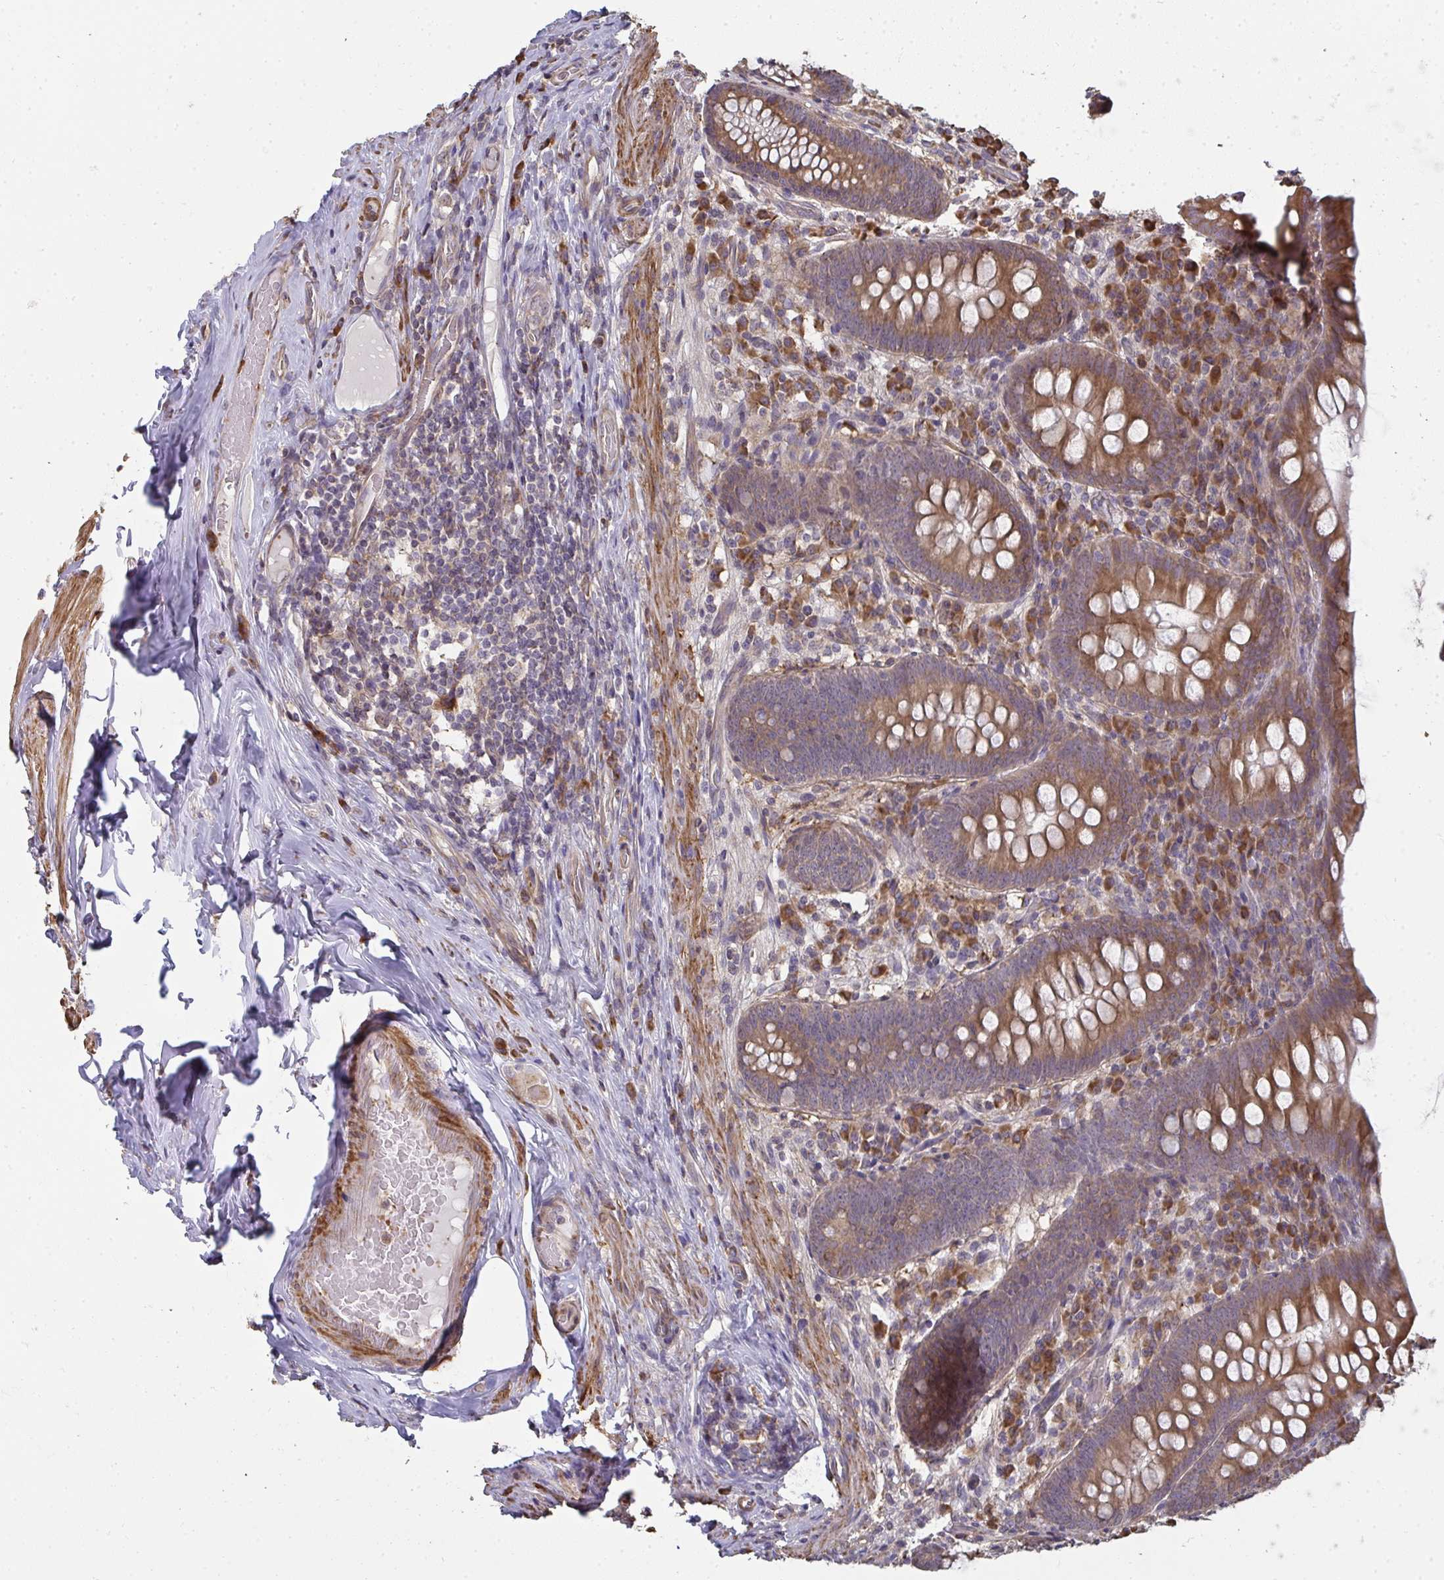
{"staining": {"intensity": "moderate", "quantity": ">75%", "location": "cytoplasmic/membranous"}, "tissue": "appendix", "cell_type": "Glandular cells", "image_type": "normal", "snomed": [{"axis": "morphology", "description": "Normal tissue, NOS"}, {"axis": "topography", "description": "Appendix"}], "caption": "DAB immunohistochemical staining of unremarkable human appendix demonstrates moderate cytoplasmic/membranous protein staining in approximately >75% of glandular cells. The protein is shown in brown color, while the nuclei are stained blue.", "gene": "ZFYVE28", "patient": {"sex": "male", "age": 71}}